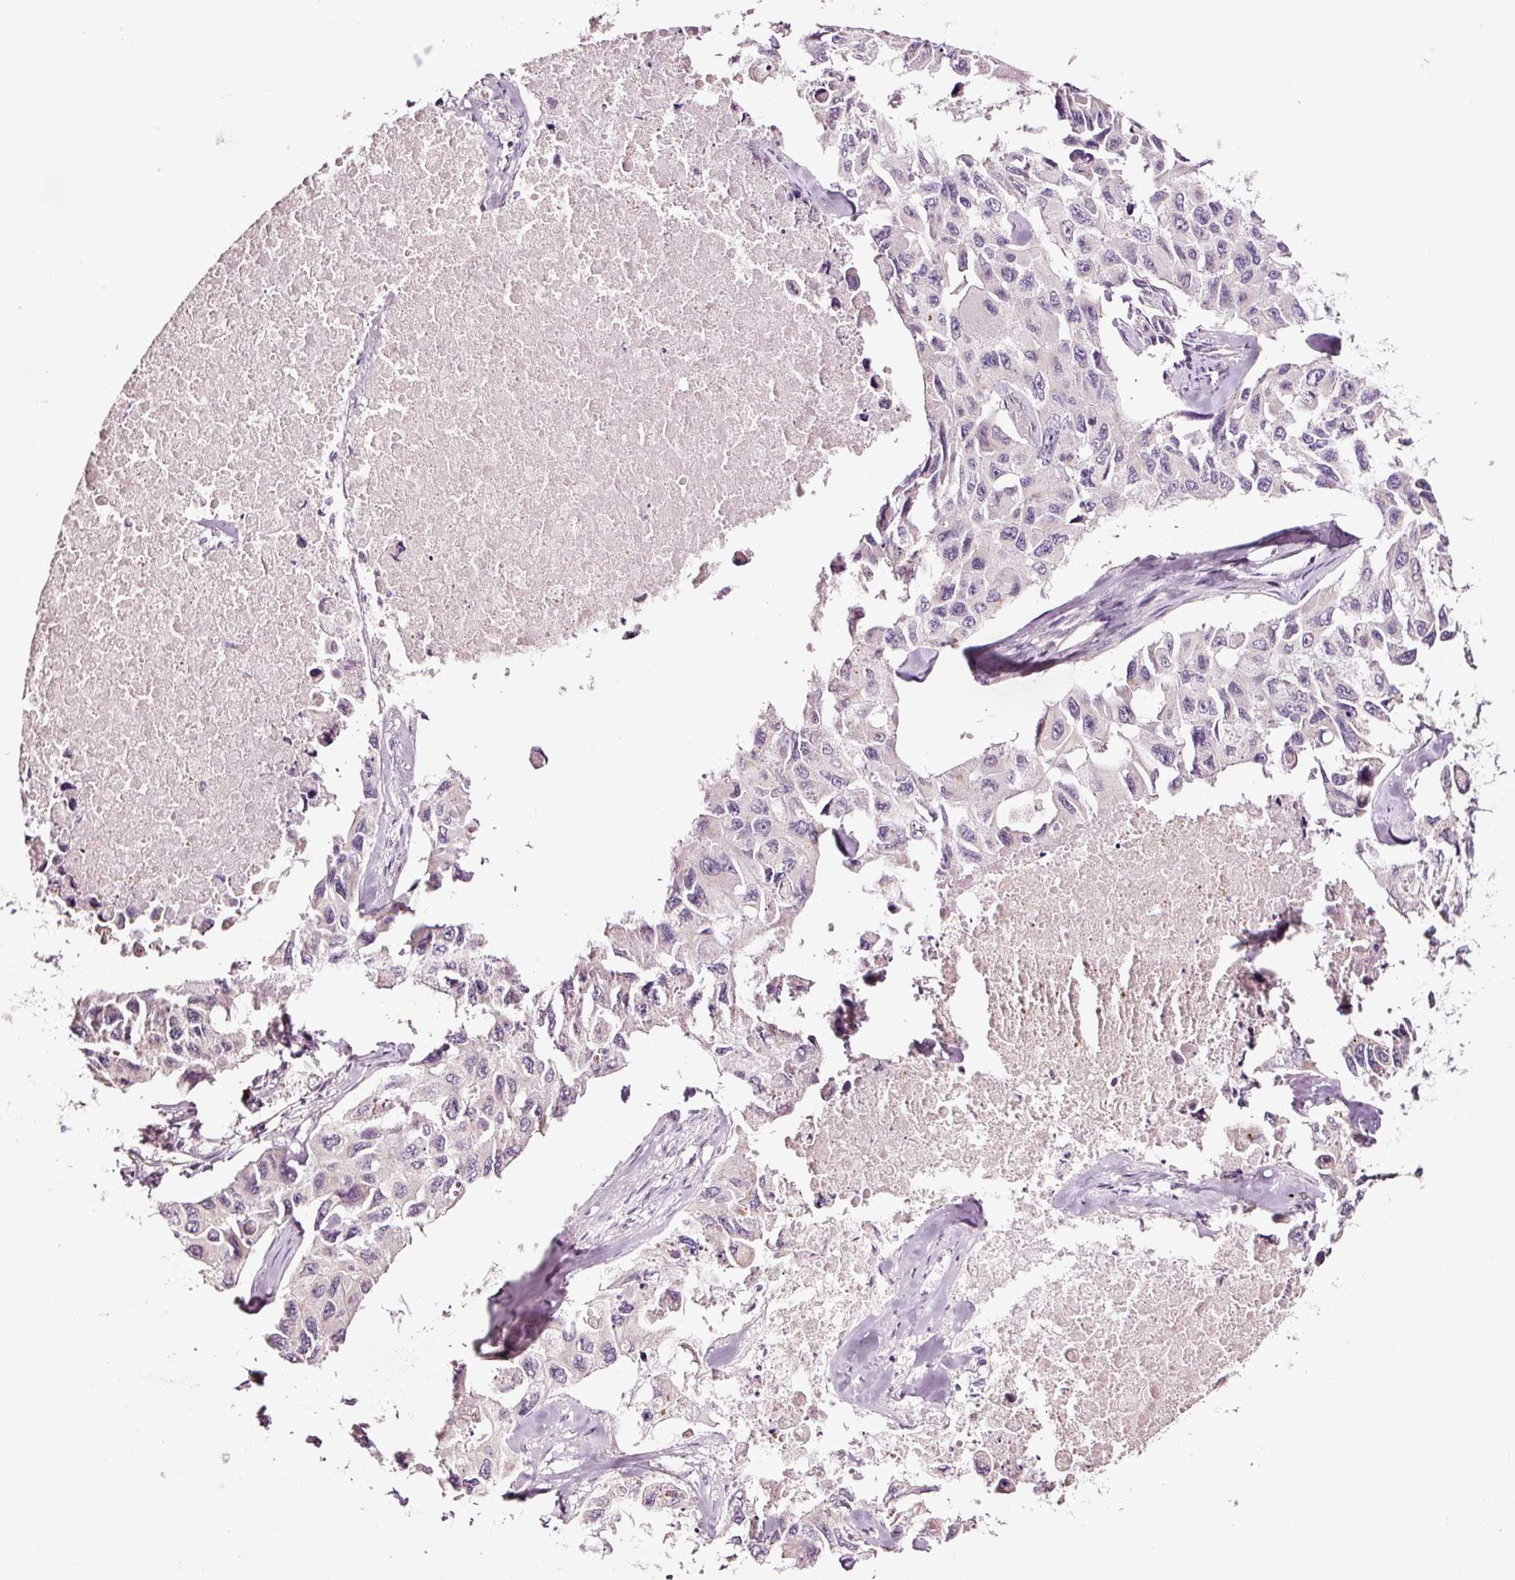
{"staining": {"intensity": "negative", "quantity": "none", "location": "none"}, "tissue": "lung cancer", "cell_type": "Tumor cells", "image_type": "cancer", "snomed": [{"axis": "morphology", "description": "Adenocarcinoma, NOS"}, {"axis": "topography", "description": "Lung"}], "caption": "IHC micrograph of human lung adenocarcinoma stained for a protein (brown), which exhibits no staining in tumor cells.", "gene": "UTP14A", "patient": {"sex": "male", "age": 64}}